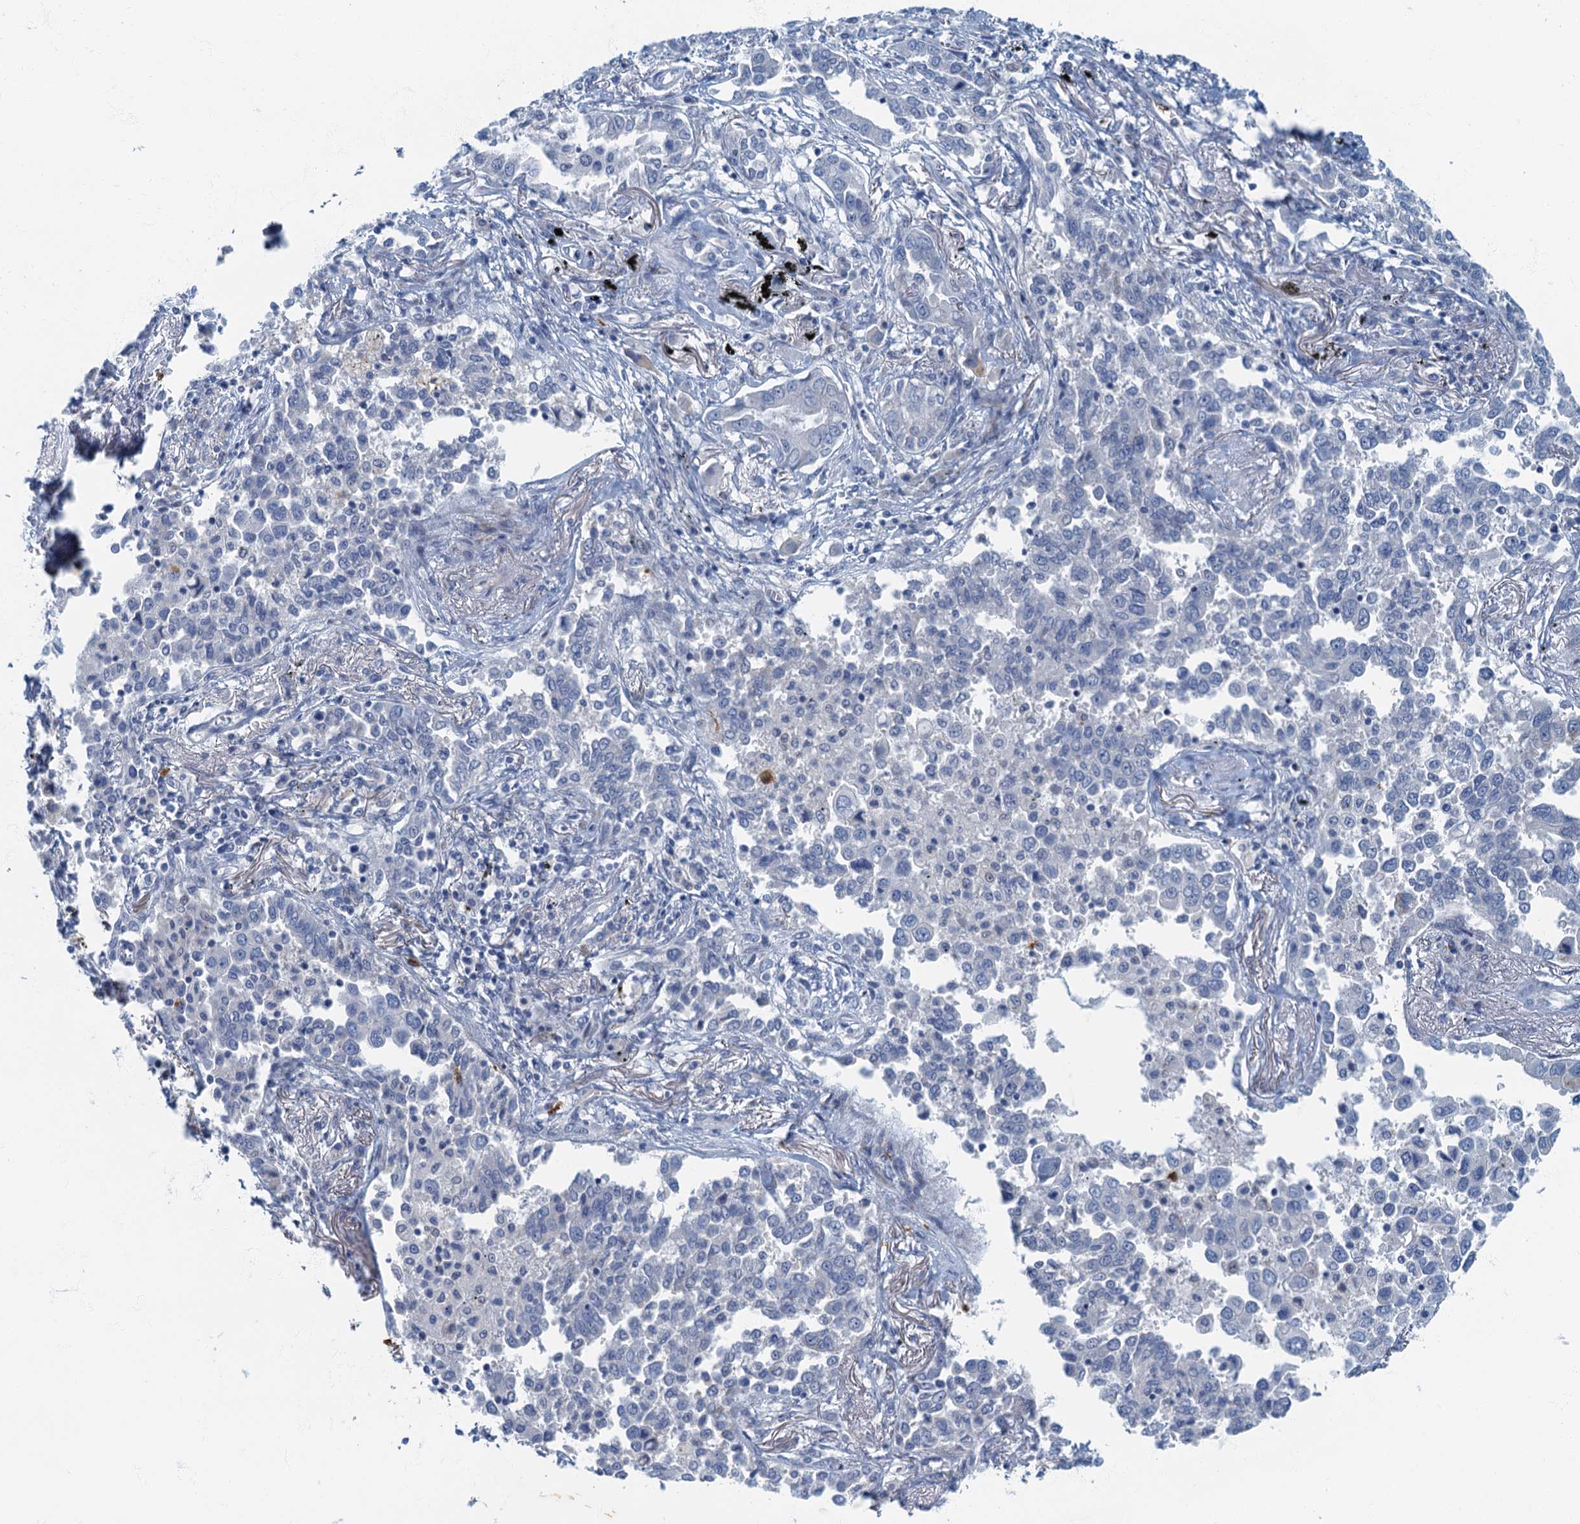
{"staining": {"intensity": "negative", "quantity": "none", "location": "none"}, "tissue": "lung cancer", "cell_type": "Tumor cells", "image_type": "cancer", "snomed": [{"axis": "morphology", "description": "Adenocarcinoma, NOS"}, {"axis": "topography", "description": "Lung"}], "caption": "The image demonstrates no significant expression in tumor cells of lung cancer.", "gene": "ANKDD1A", "patient": {"sex": "male", "age": 67}}